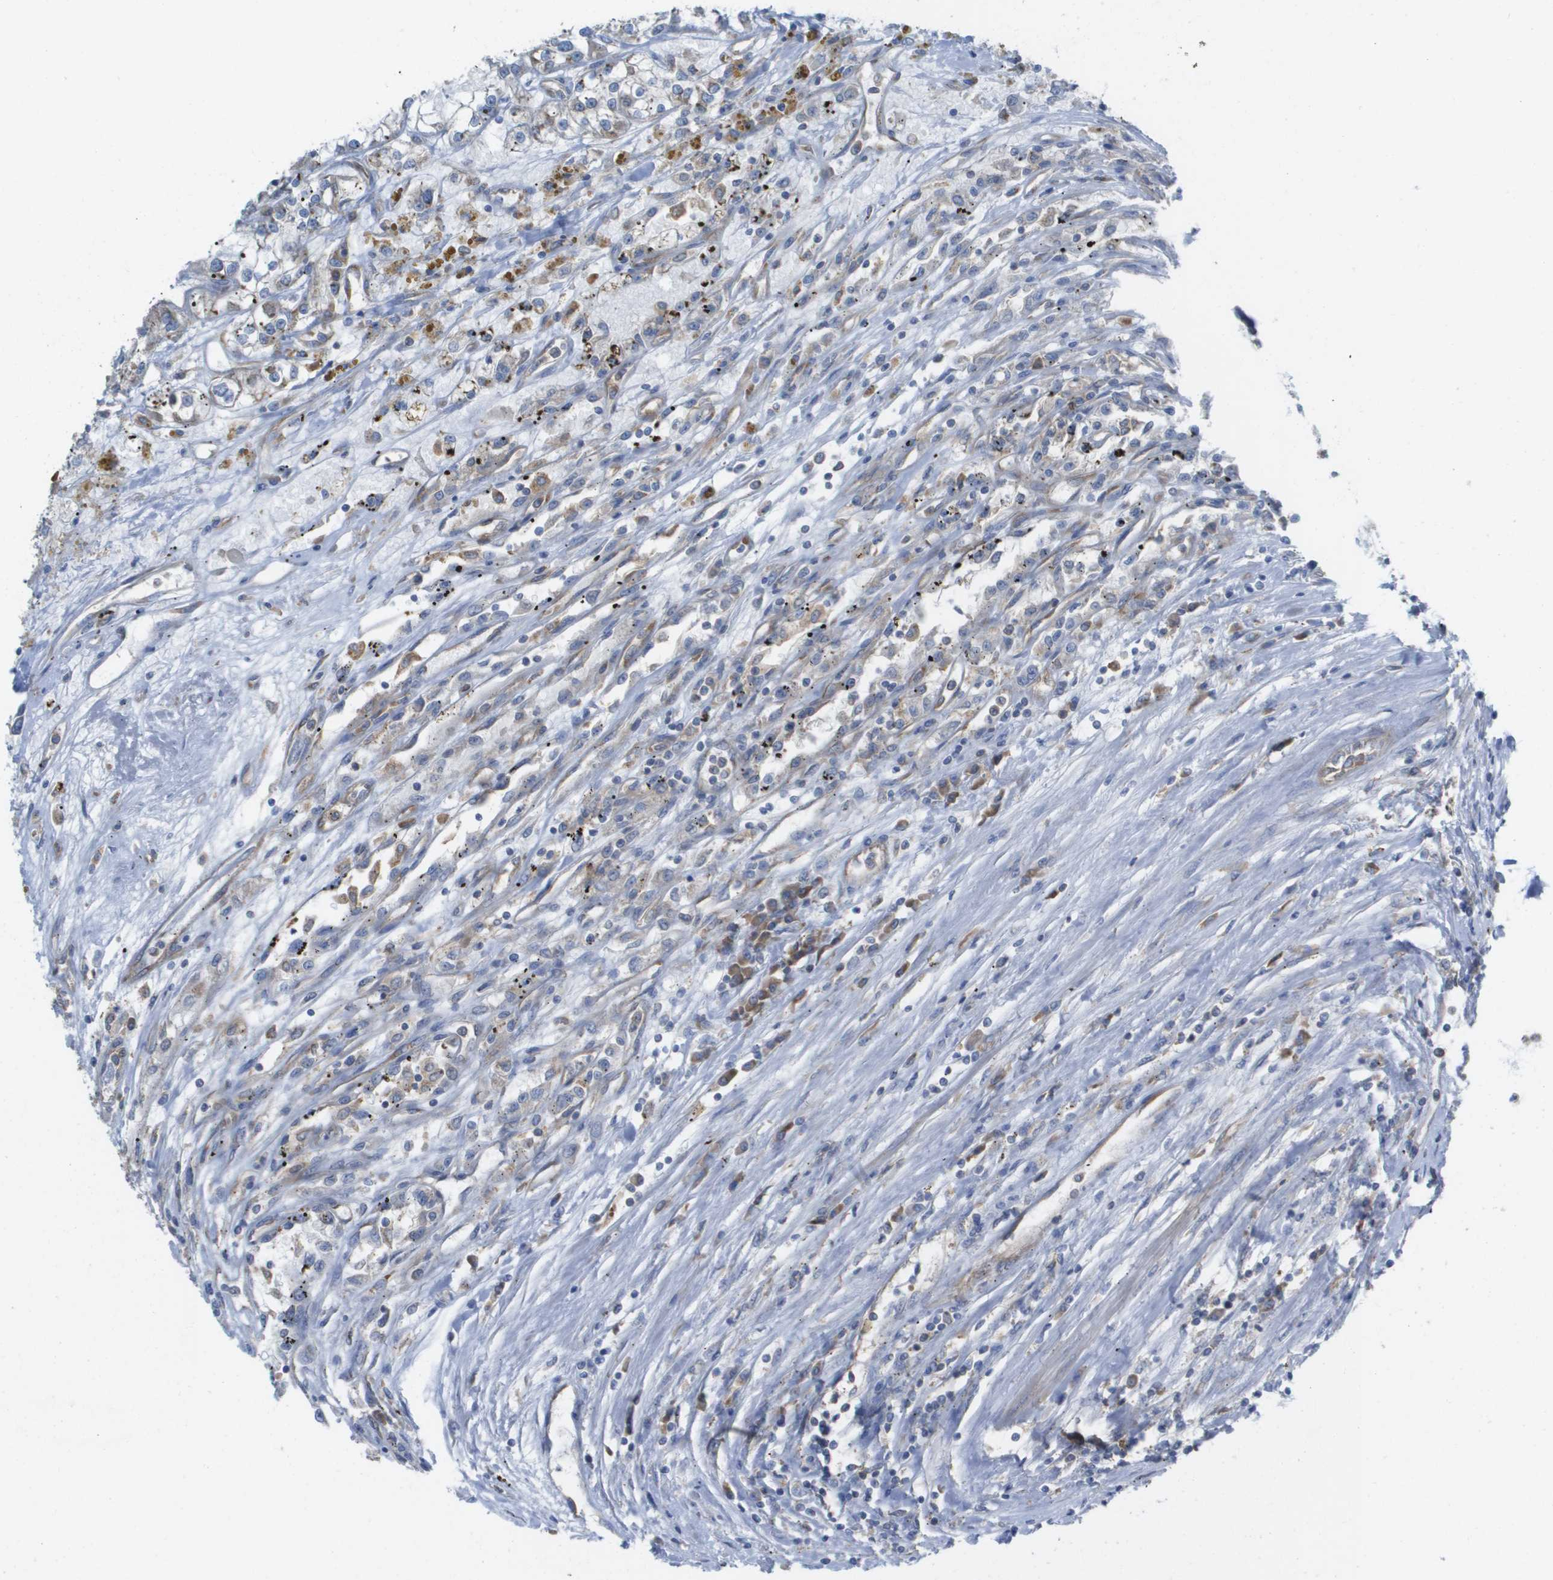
{"staining": {"intensity": "weak", "quantity": "<25%", "location": "cytoplasmic/membranous"}, "tissue": "renal cancer", "cell_type": "Tumor cells", "image_type": "cancer", "snomed": [{"axis": "morphology", "description": "Adenocarcinoma, NOS"}, {"axis": "topography", "description": "Kidney"}], "caption": "Tumor cells are negative for protein expression in human renal adenocarcinoma.", "gene": "EIF4G2", "patient": {"sex": "female", "age": 52}}